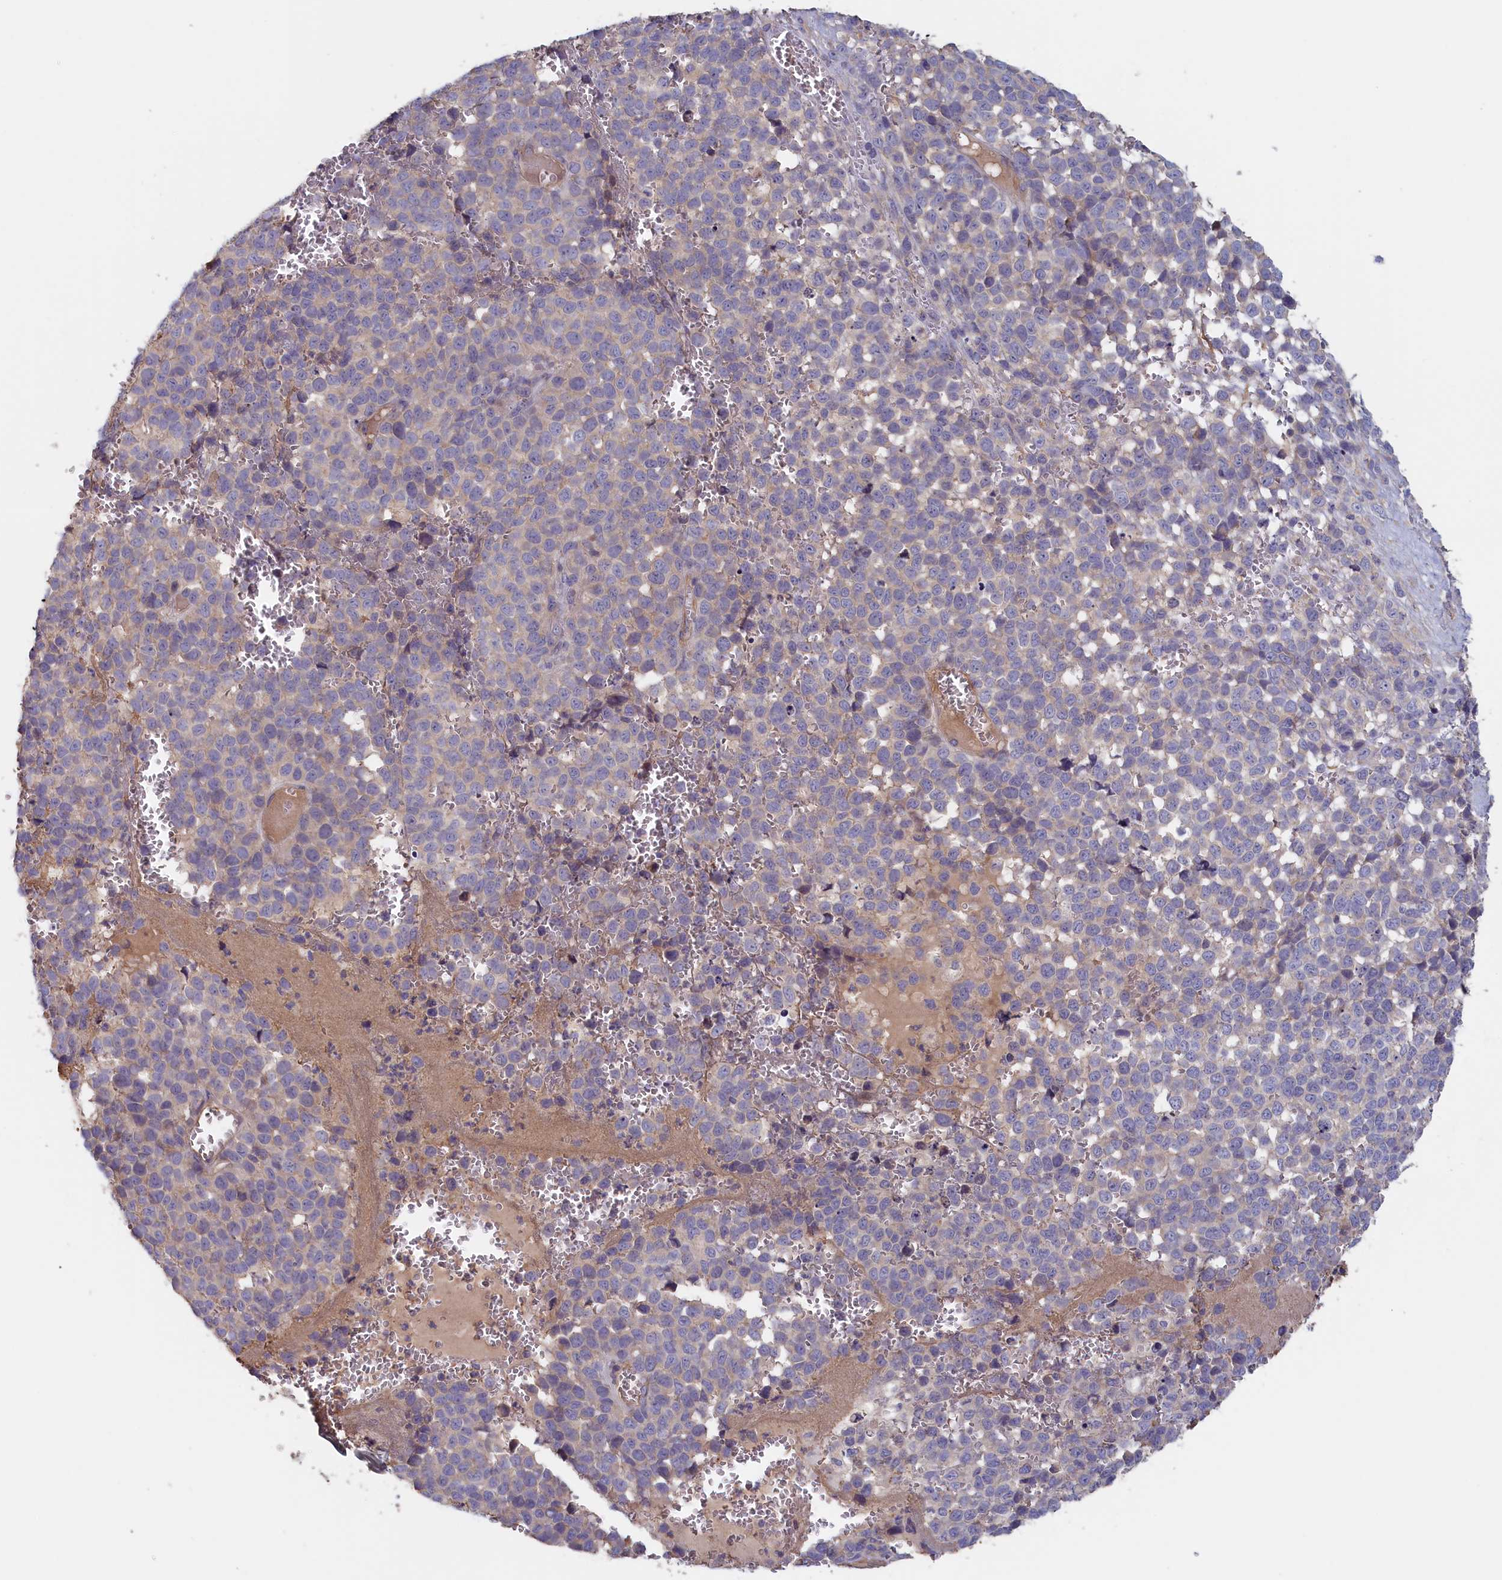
{"staining": {"intensity": "negative", "quantity": "none", "location": "none"}, "tissue": "melanoma", "cell_type": "Tumor cells", "image_type": "cancer", "snomed": [{"axis": "morphology", "description": "Malignant melanoma, NOS"}, {"axis": "topography", "description": "Nose, NOS"}], "caption": "Immunohistochemical staining of malignant melanoma demonstrates no significant positivity in tumor cells.", "gene": "ANKRD2", "patient": {"sex": "female", "age": 48}}